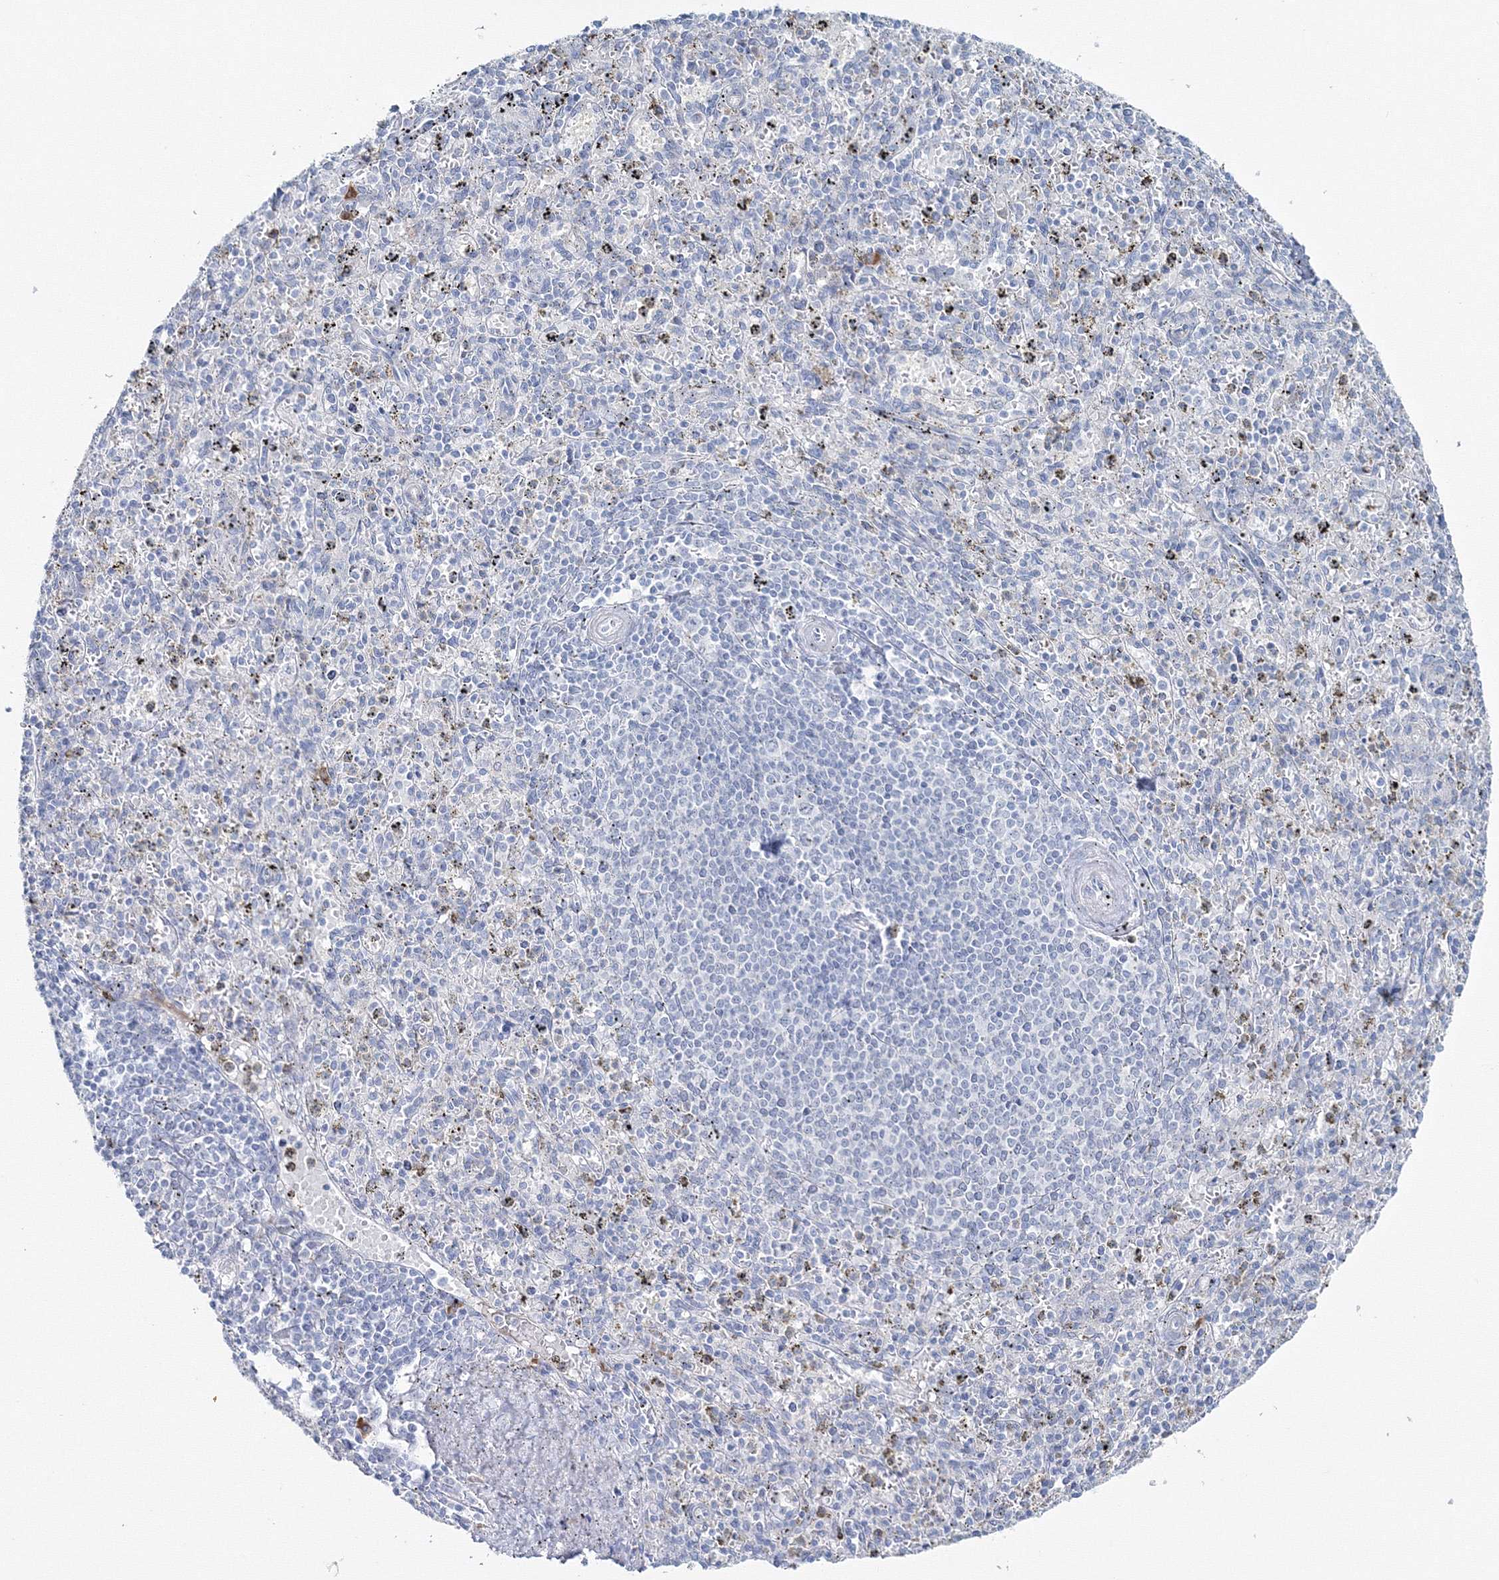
{"staining": {"intensity": "negative", "quantity": "none", "location": "none"}, "tissue": "spleen", "cell_type": "Cells in red pulp", "image_type": "normal", "snomed": [{"axis": "morphology", "description": "Normal tissue, NOS"}, {"axis": "topography", "description": "Spleen"}], "caption": "Immunohistochemistry (IHC) histopathology image of benign human spleen stained for a protein (brown), which displays no positivity in cells in red pulp. (DAB (3,3'-diaminobenzidine) immunohistochemistry (IHC), high magnification).", "gene": "GCKR", "patient": {"sex": "male", "age": 72}}